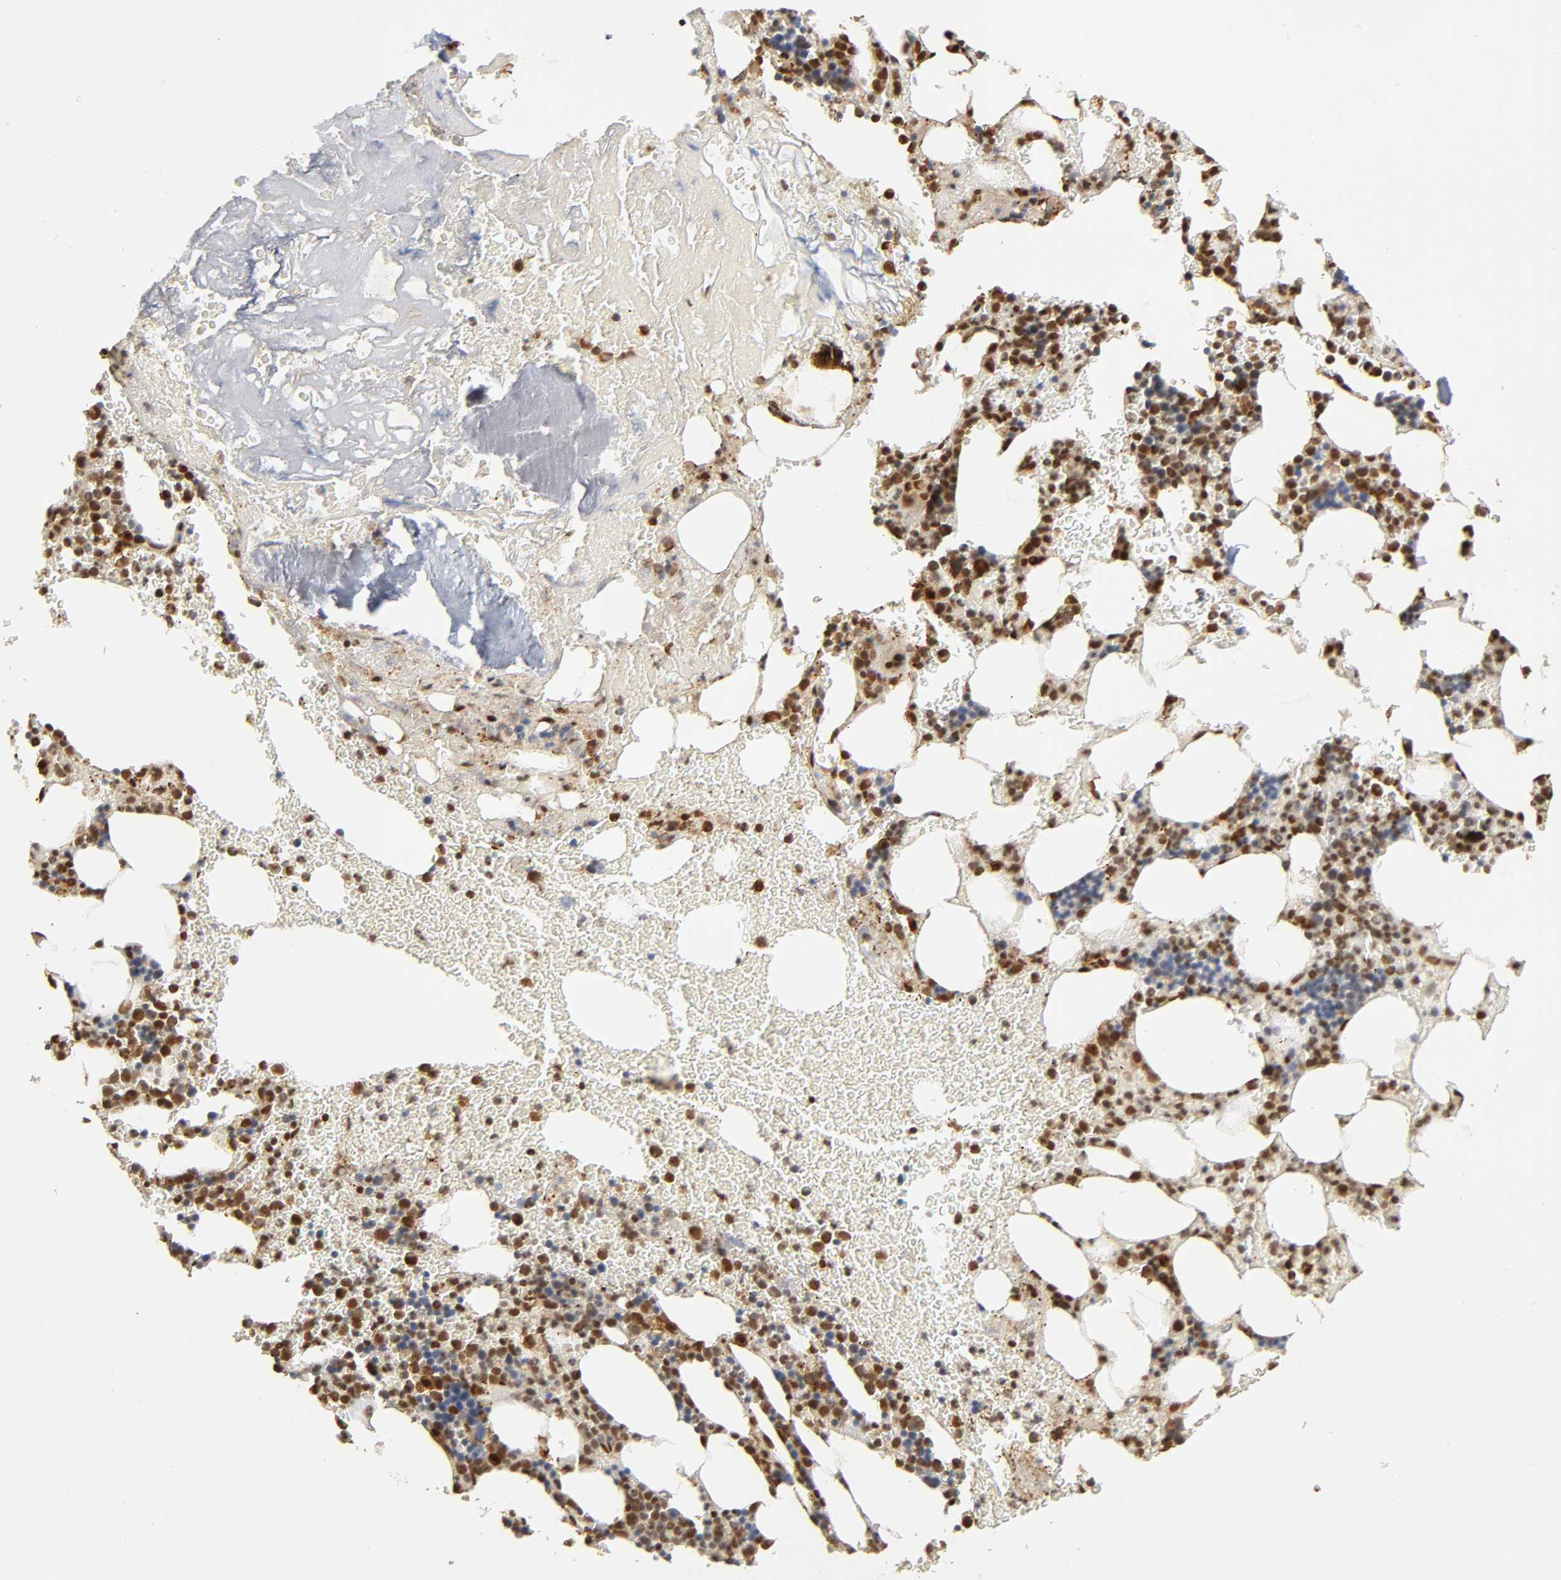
{"staining": {"intensity": "strong", "quantity": ">75%", "location": "cytoplasmic/membranous,nuclear"}, "tissue": "bone marrow", "cell_type": "Hematopoietic cells", "image_type": "normal", "snomed": [{"axis": "morphology", "description": "Normal tissue, NOS"}, {"axis": "topography", "description": "Bone marrow"}], "caption": "Approximately >75% of hematopoietic cells in normal human bone marrow reveal strong cytoplasmic/membranous,nuclear protein staining as visualized by brown immunohistochemical staining.", "gene": "RNF122", "patient": {"sex": "female", "age": 73}}